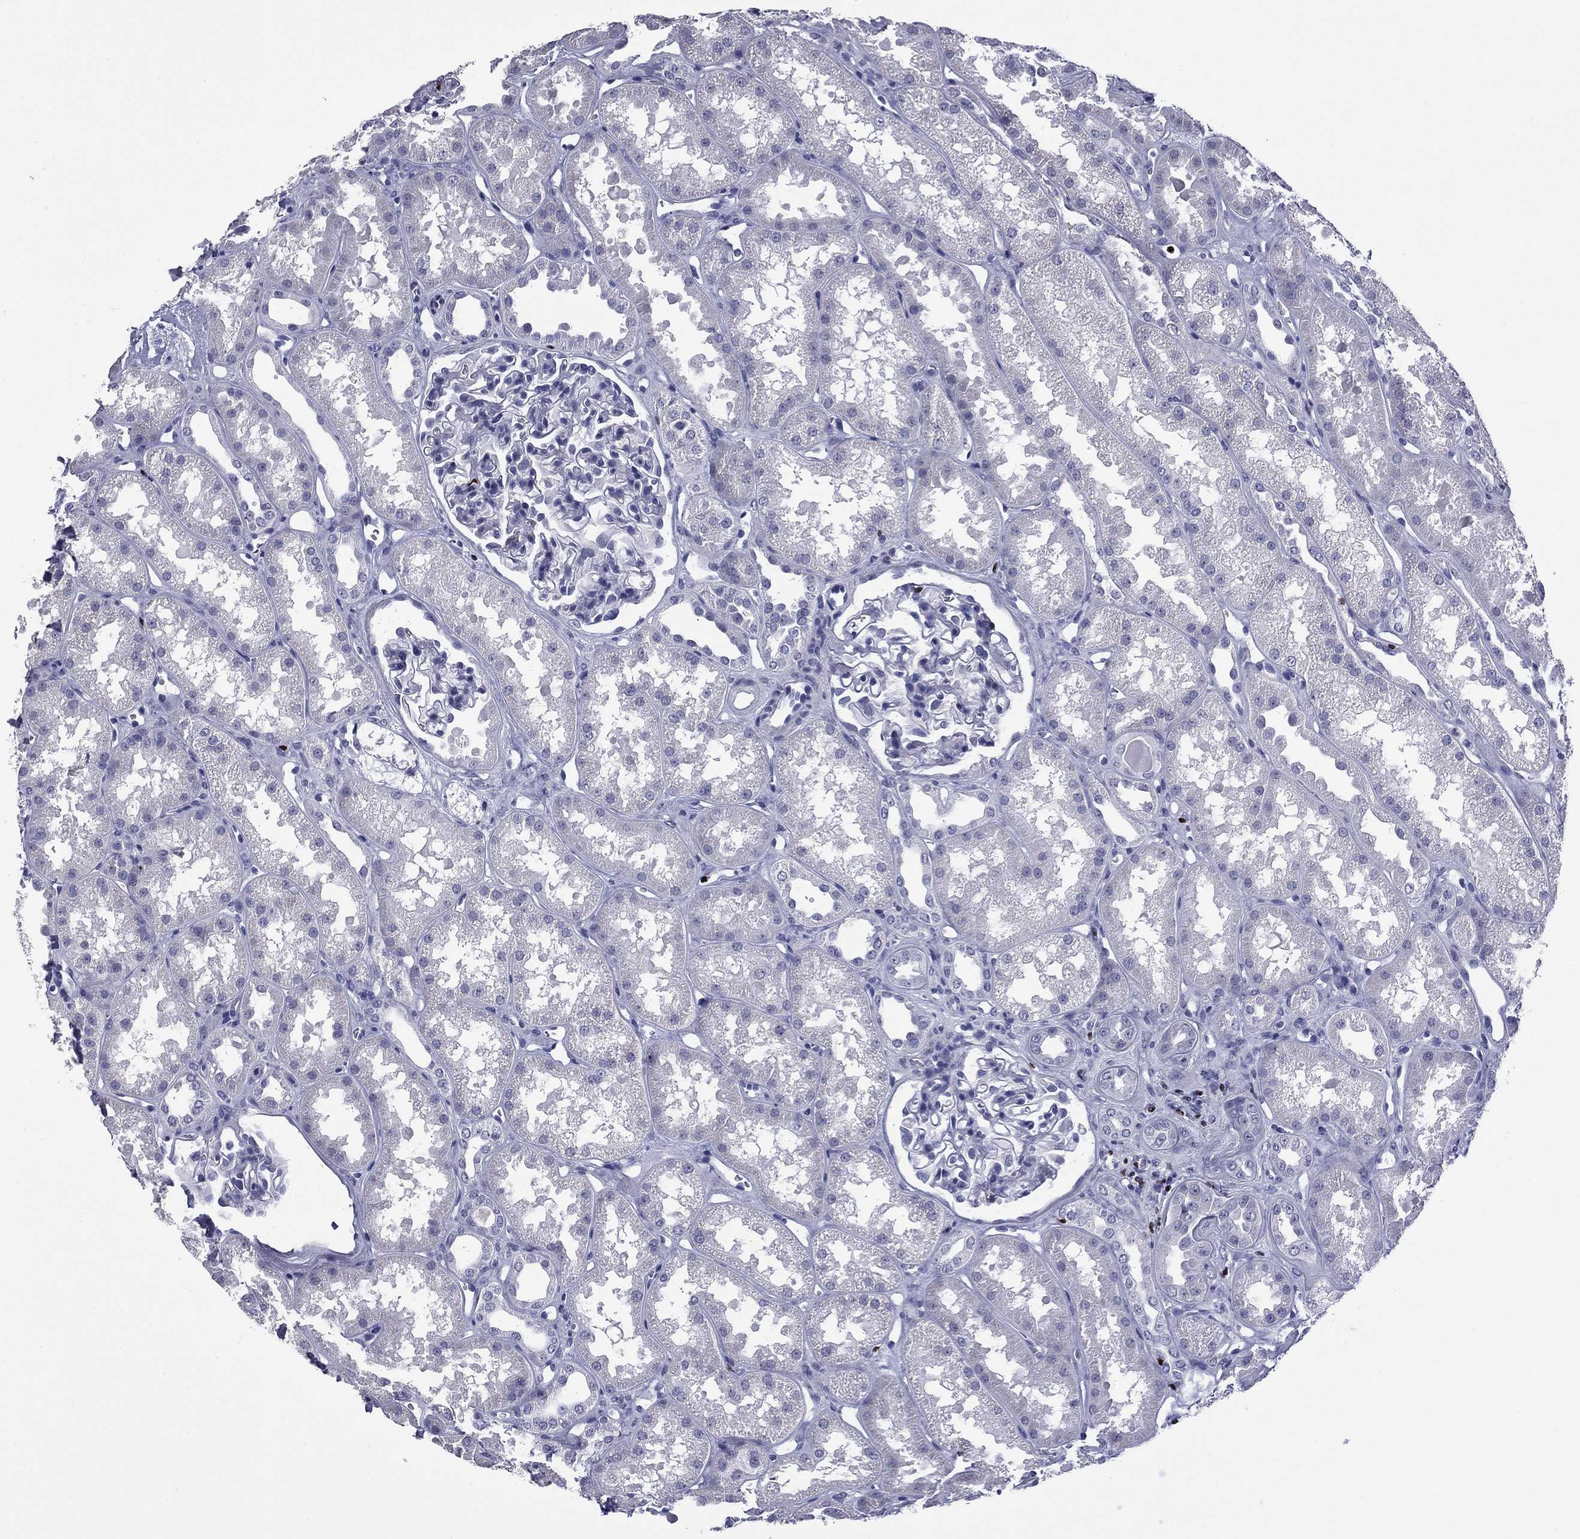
{"staining": {"intensity": "negative", "quantity": "none", "location": "none"}, "tissue": "kidney", "cell_type": "Cells in glomeruli", "image_type": "normal", "snomed": [{"axis": "morphology", "description": "Normal tissue, NOS"}, {"axis": "topography", "description": "Kidney"}], "caption": "IHC image of unremarkable kidney: kidney stained with DAB demonstrates no significant protein positivity in cells in glomeruli. (DAB immunohistochemistry (IHC), high magnification).", "gene": "IKZF3", "patient": {"sex": "male", "age": 61}}